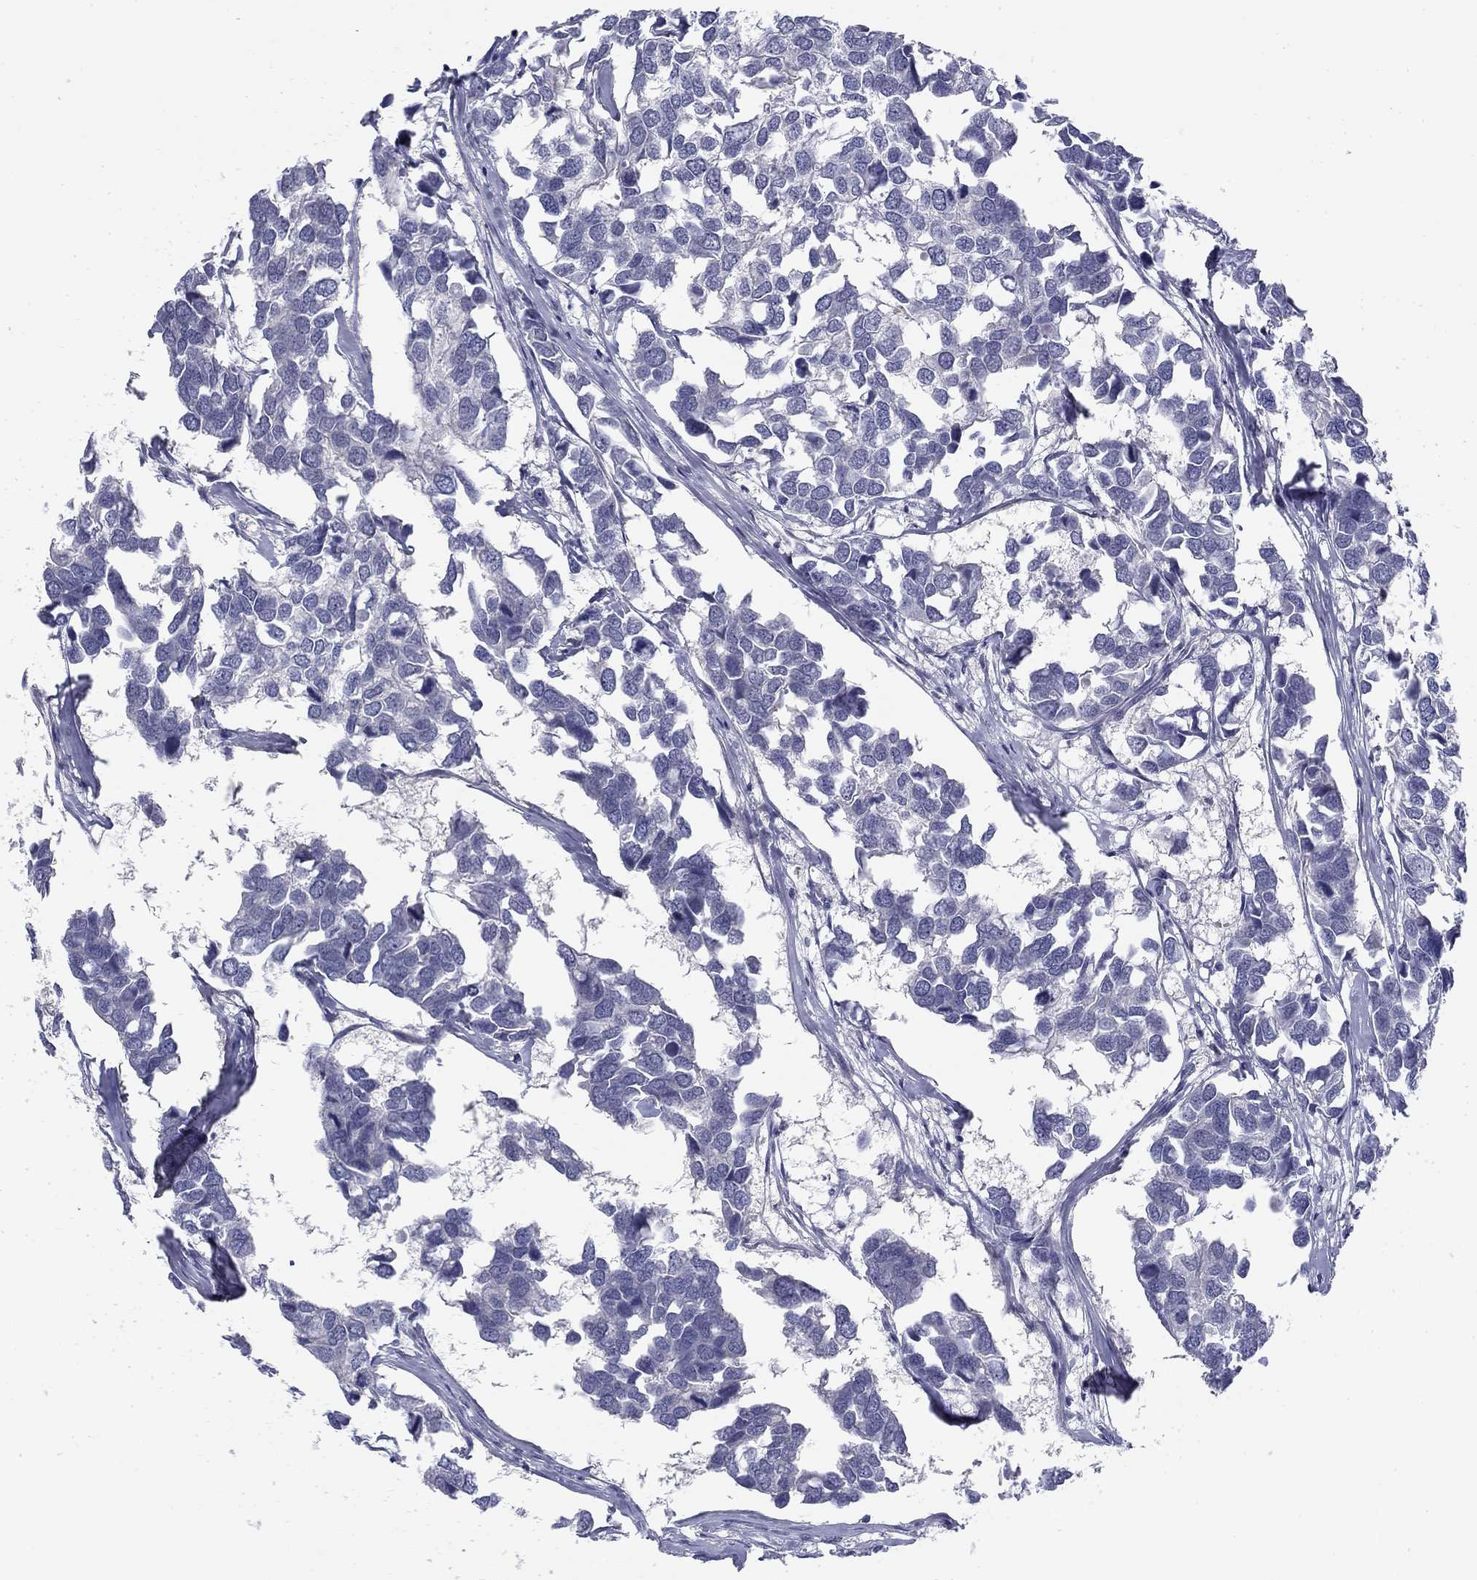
{"staining": {"intensity": "negative", "quantity": "none", "location": "none"}, "tissue": "breast cancer", "cell_type": "Tumor cells", "image_type": "cancer", "snomed": [{"axis": "morphology", "description": "Duct carcinoma"}, {"axis": "topography", "description": "Breast"}], "caption": "A micrograph of human breast infiltrating ductal carcinoma is negative for staining in tumor cells.", "gene": "TIGD4", "patient": {"sex": "female", "age": 83}}